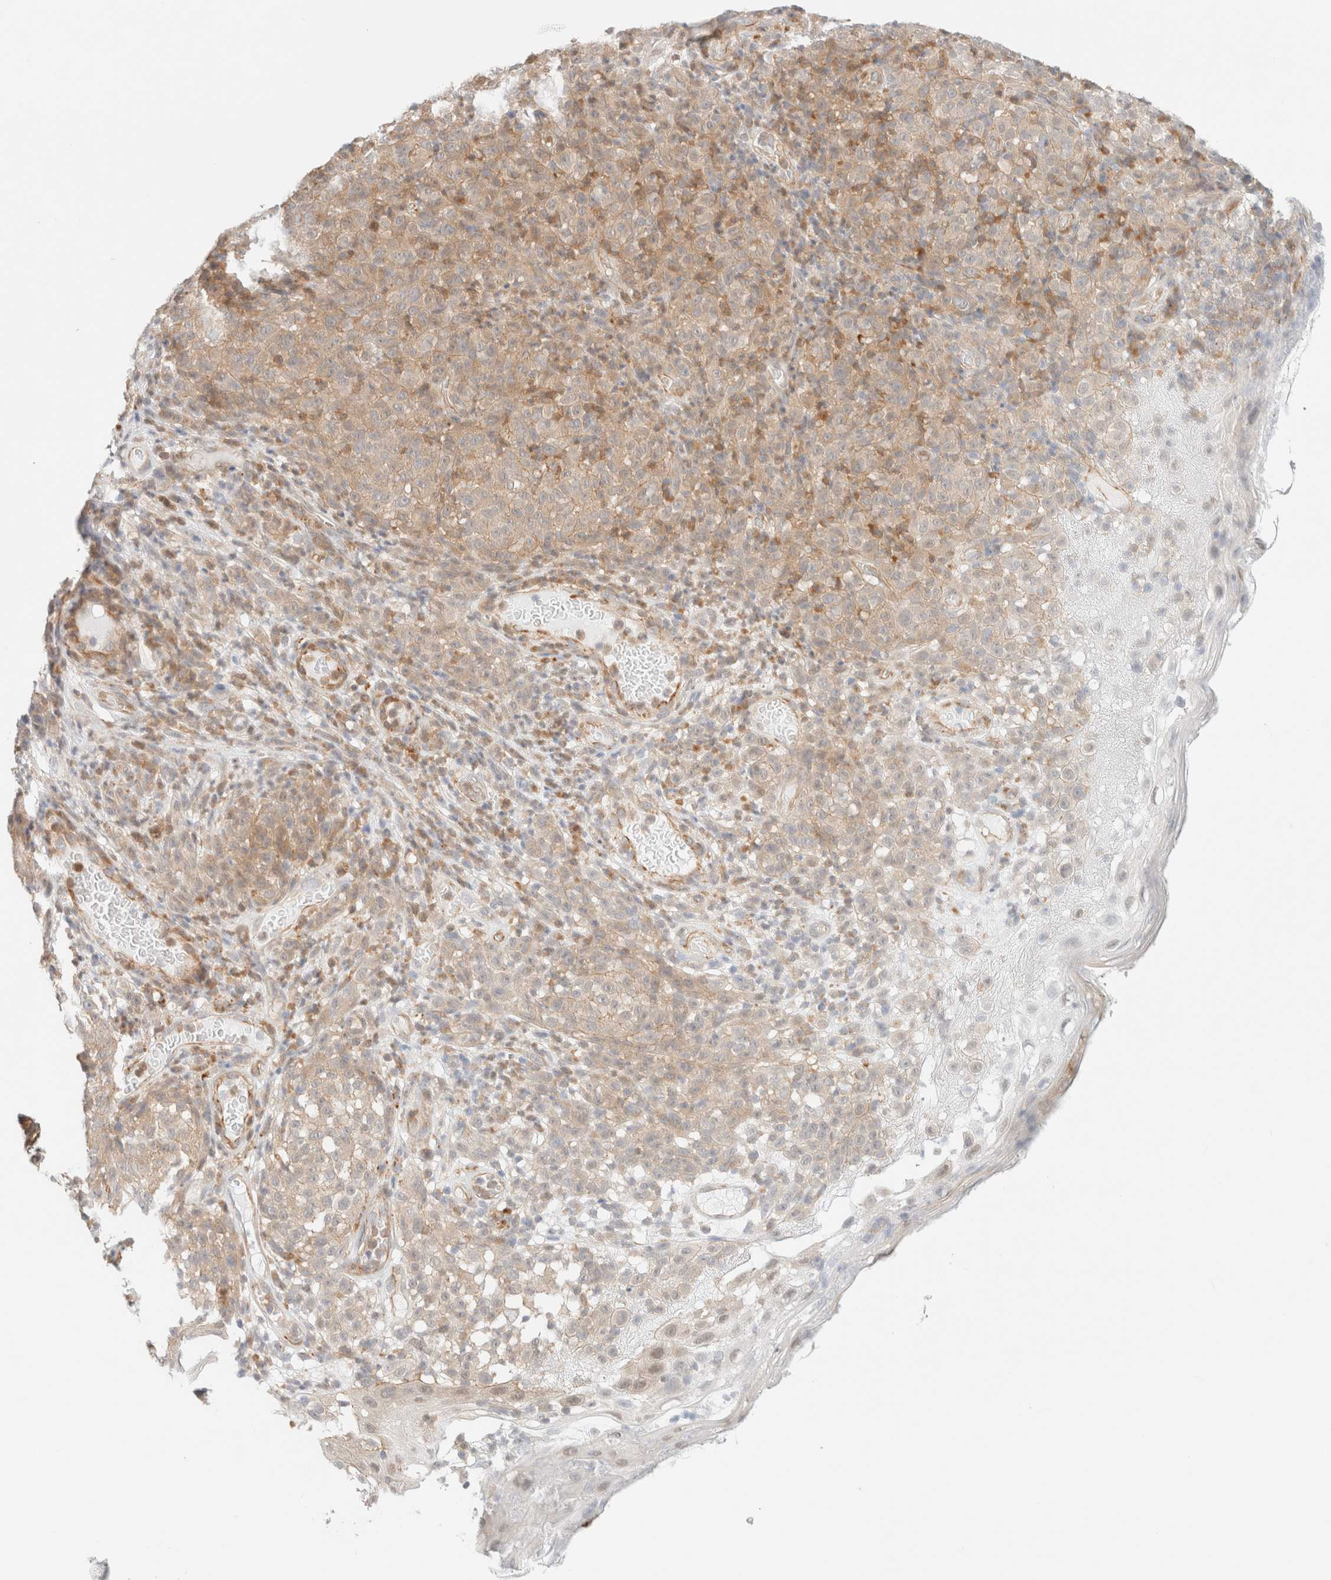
{"staining": {"intensity": "weak", "quantity": ">75%", "location": "cytoplasmic/membranous"}, "tissue": "melanoma", "cell_type": "Tumor cells", "image_type": "cancer", "snomed": [{"axis": "morphology", "description": "Malignant melanoma, NOS"}, {"axis": "topography", "description": "Skin"}], "caption": "The micrograph demonstrates a brown stain indicating the presence of a protein in the cytoplasmic/membranous of tumor cells in melanoma.", "gene": "UNC13B", "patient": {"sex": "female", "age": 82}}